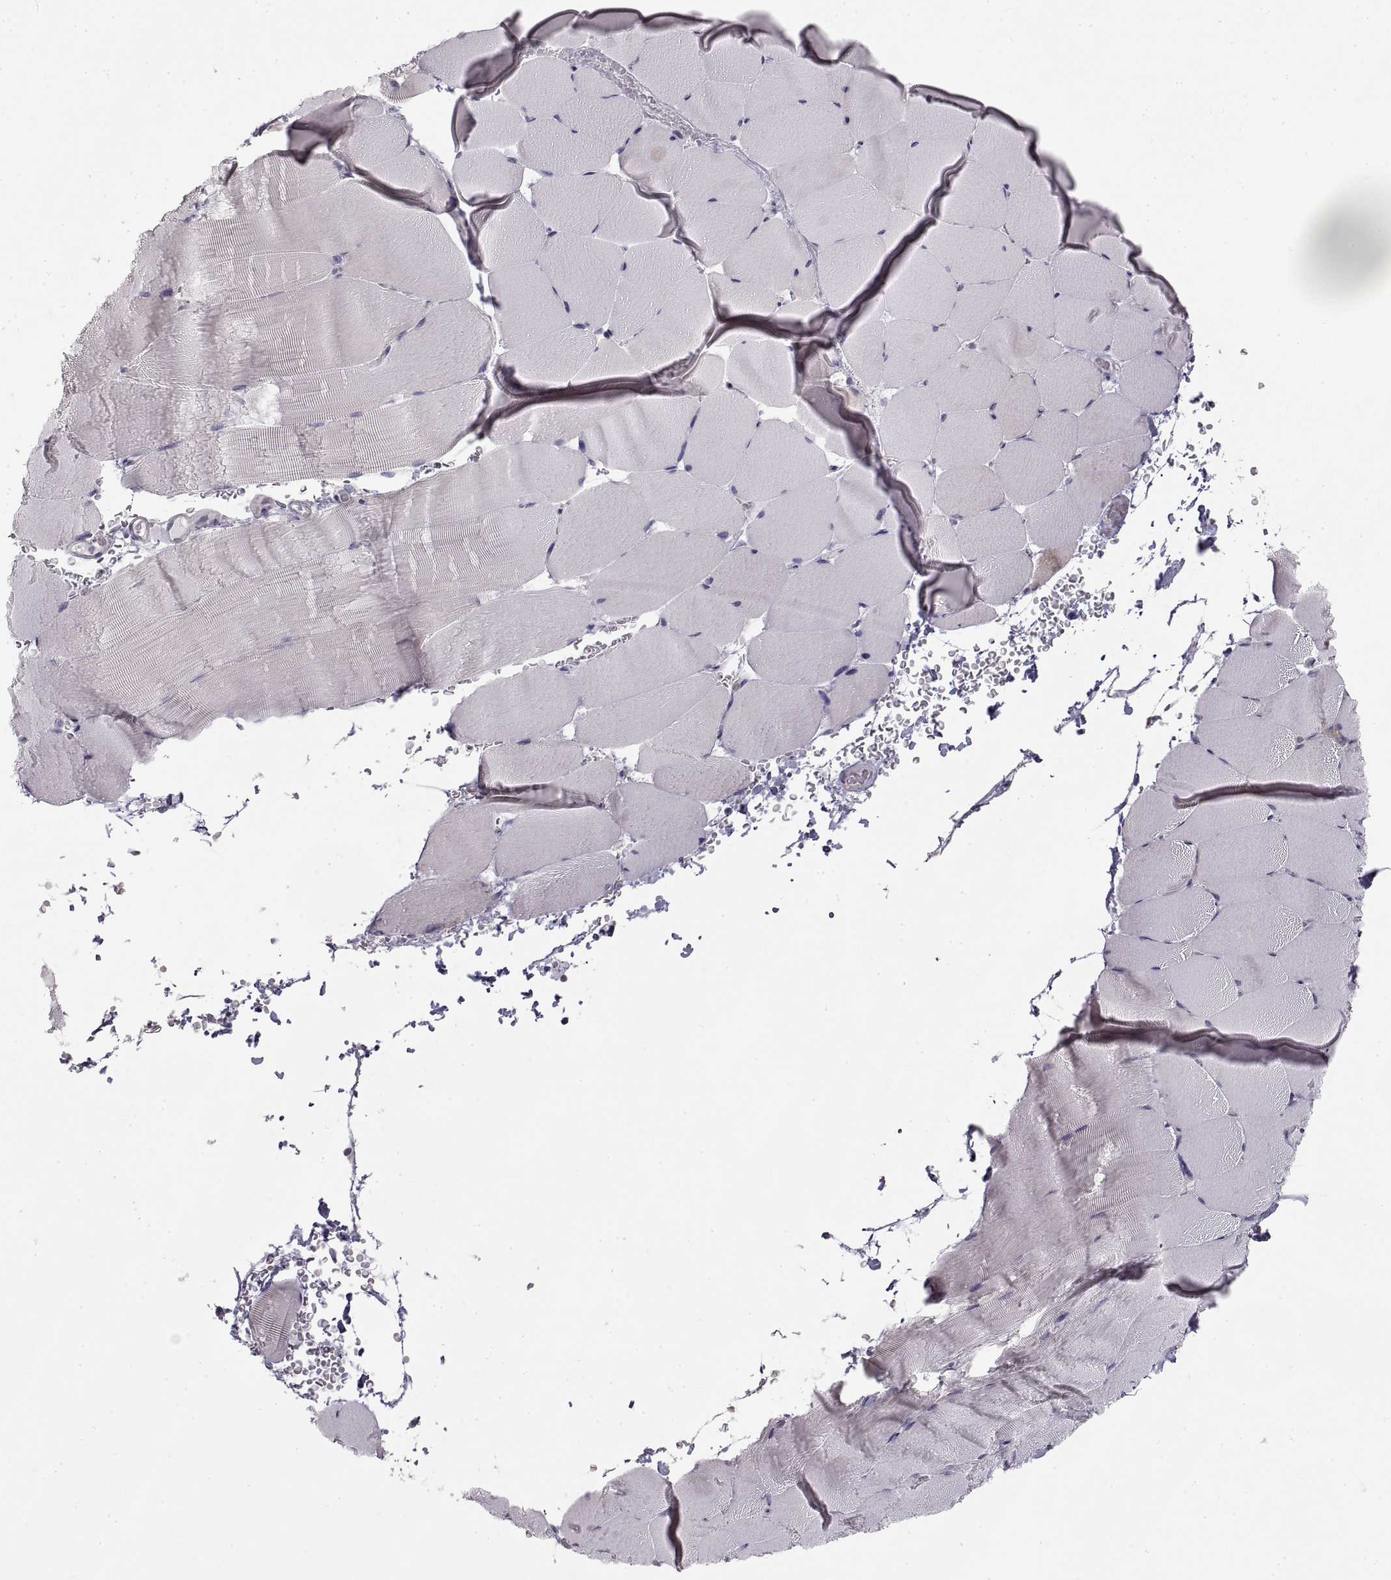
{"staining": {"intensity": "weak", "quantity": "<25%", "location": "cytoplasmic/membranous"}, "tissue": "skeletal muscle", "cell_type": "Myocytes", "image_type": "normal", "snomed": [{"axis": "morphology", "description": "Normal tissue, NOS"}, {"axis": "topography", "description": "Skeletal muscle"}], "caption": "This is an IHC micrograph of normal skeletal muscle. There is no positivity in myocytes.", "gene": "HSP90AB1", "patient": {"sex": "female", "age": 37}}